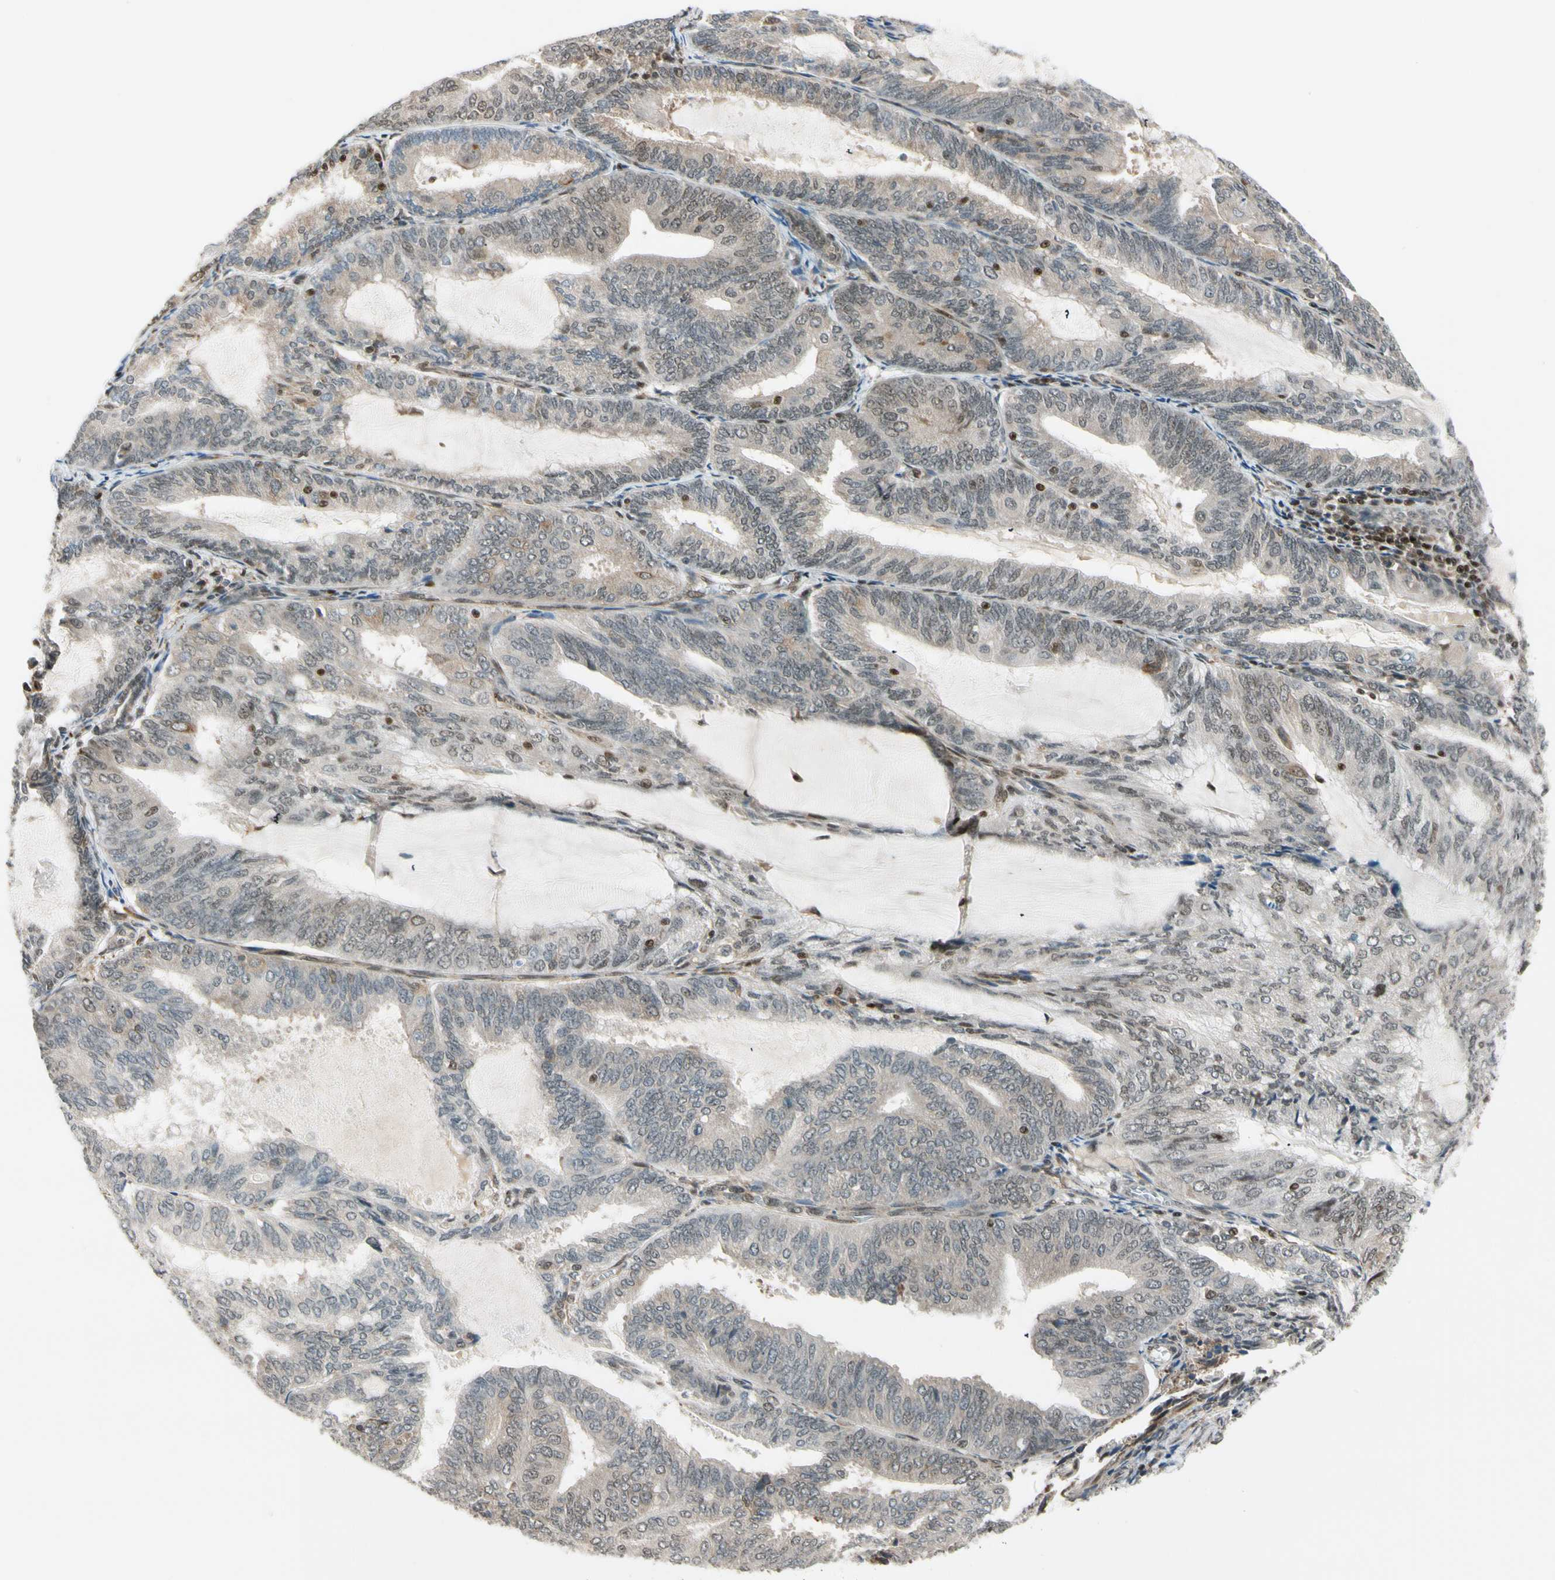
{"staining": {"intensity": "weak", "quantity": "25%-75%", "location": "cytoplasmic/membranous,nuclear"}, "tissue": "endometrial cancer", "cell_type": "Tumor cells", "image_type": "cancer", "snomed": [{"axis": "morphology", "description": "Adenocarcinoma, NOS"}, {"axis": "topography", "description": "Endometrium"}], "caption": "Weak cytoplasmic/membranous and nuclear staining for a protein is appreciated in approximately 25%-75% of tumor cells of endometrial adenocarcinoma using immunohistochemistry (IHC).", "gene": "DAXX", "patient": {"sex": "female", "age": 81}}